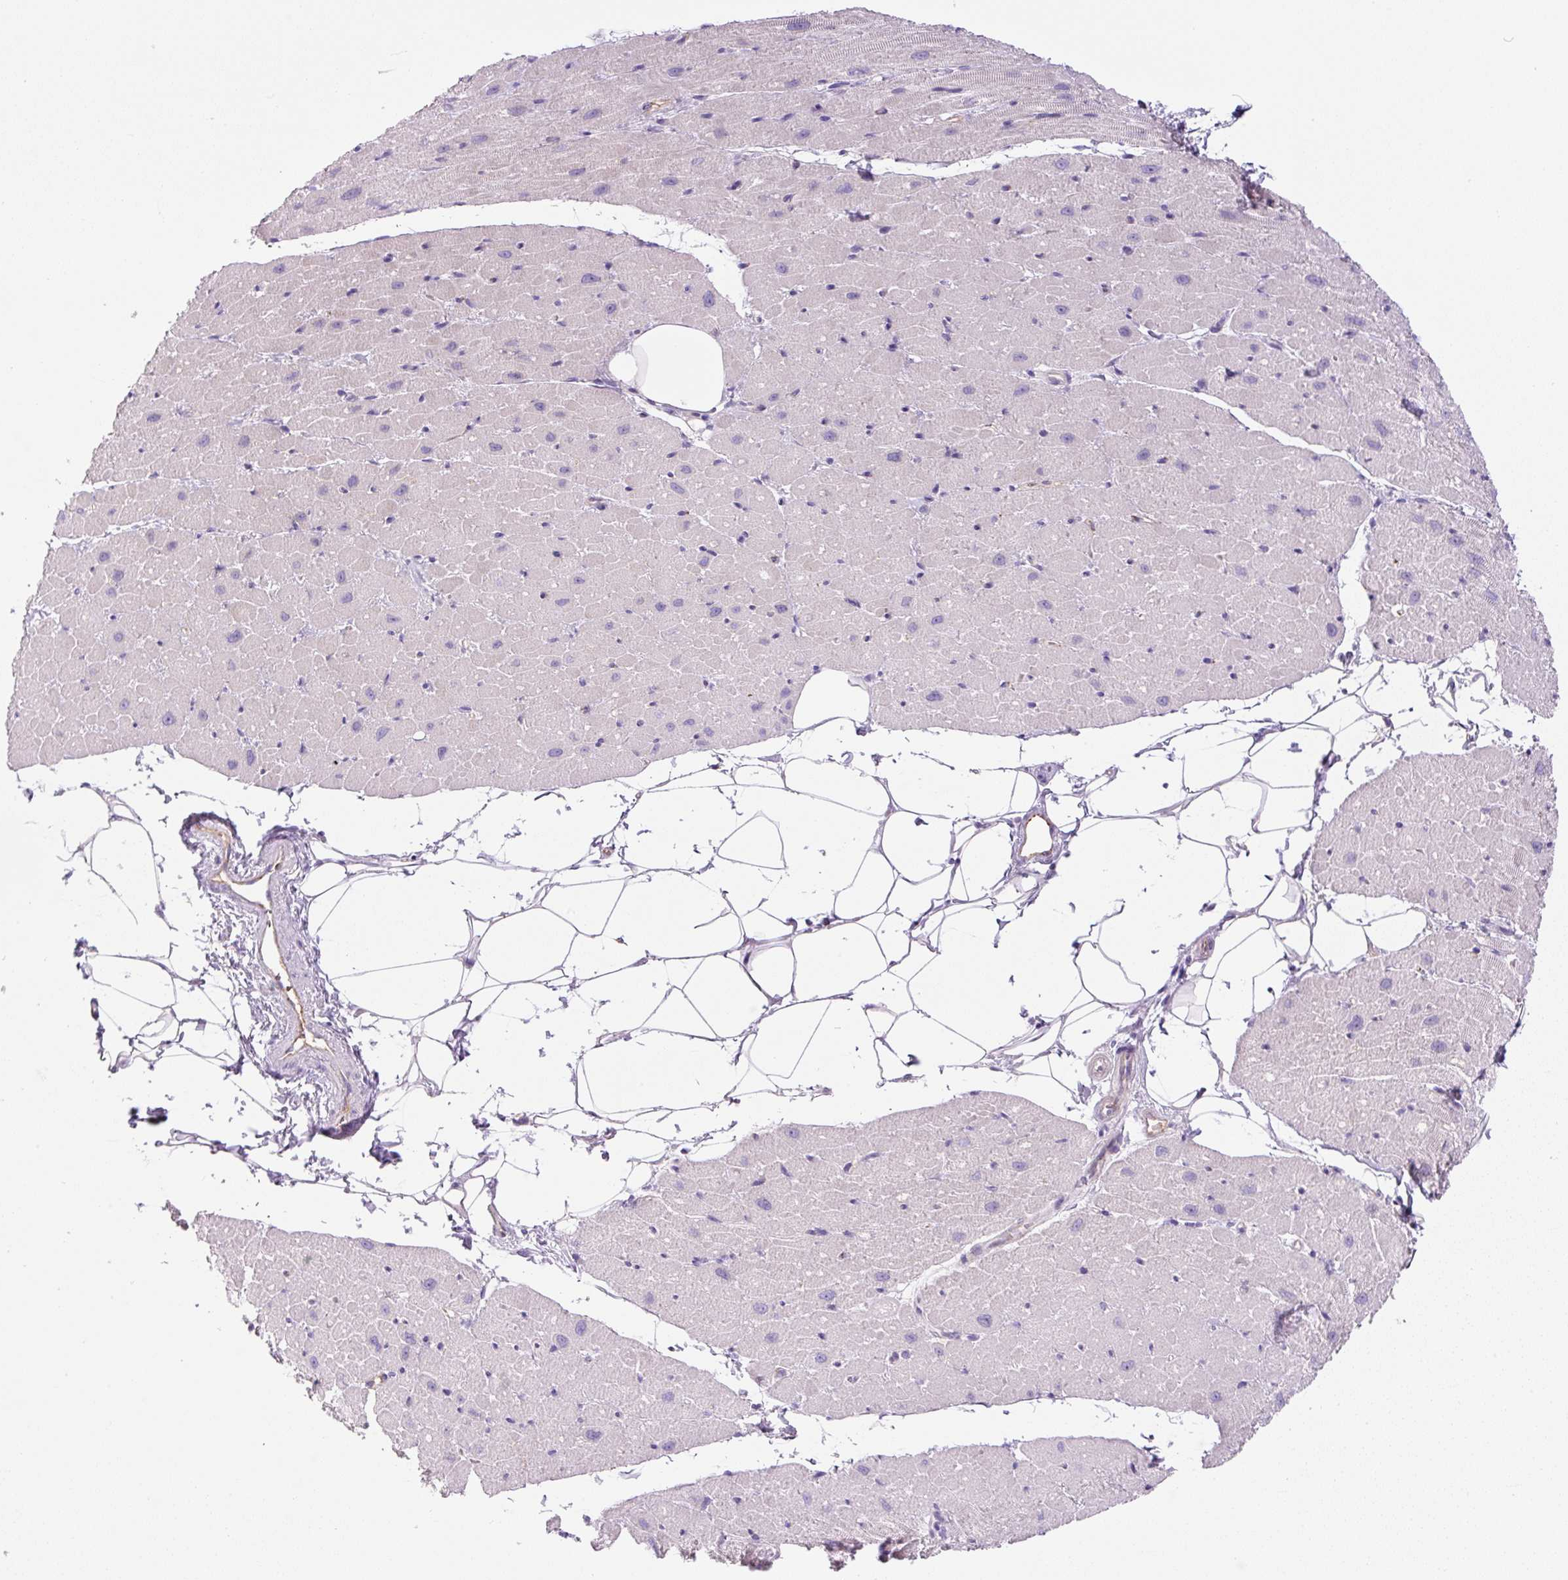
{"staining": {"intensity": "negative", "quantity": "none", "location": "none"}, "tissue": "heart muscle", "cell_type": "Cardiomyocytes", "image_type": "normal", "snomed": [{"axis": "morphology", "description": "Normal tissue, NOS"}, {"axis": "topography", "description": "Heart"}], "caption": "An image of heart muscle stained for a protein reveals no brown staining in cardiomyocytes.", "gene": "RSPO4", "patient": {"sex": "male", "age": 62}}